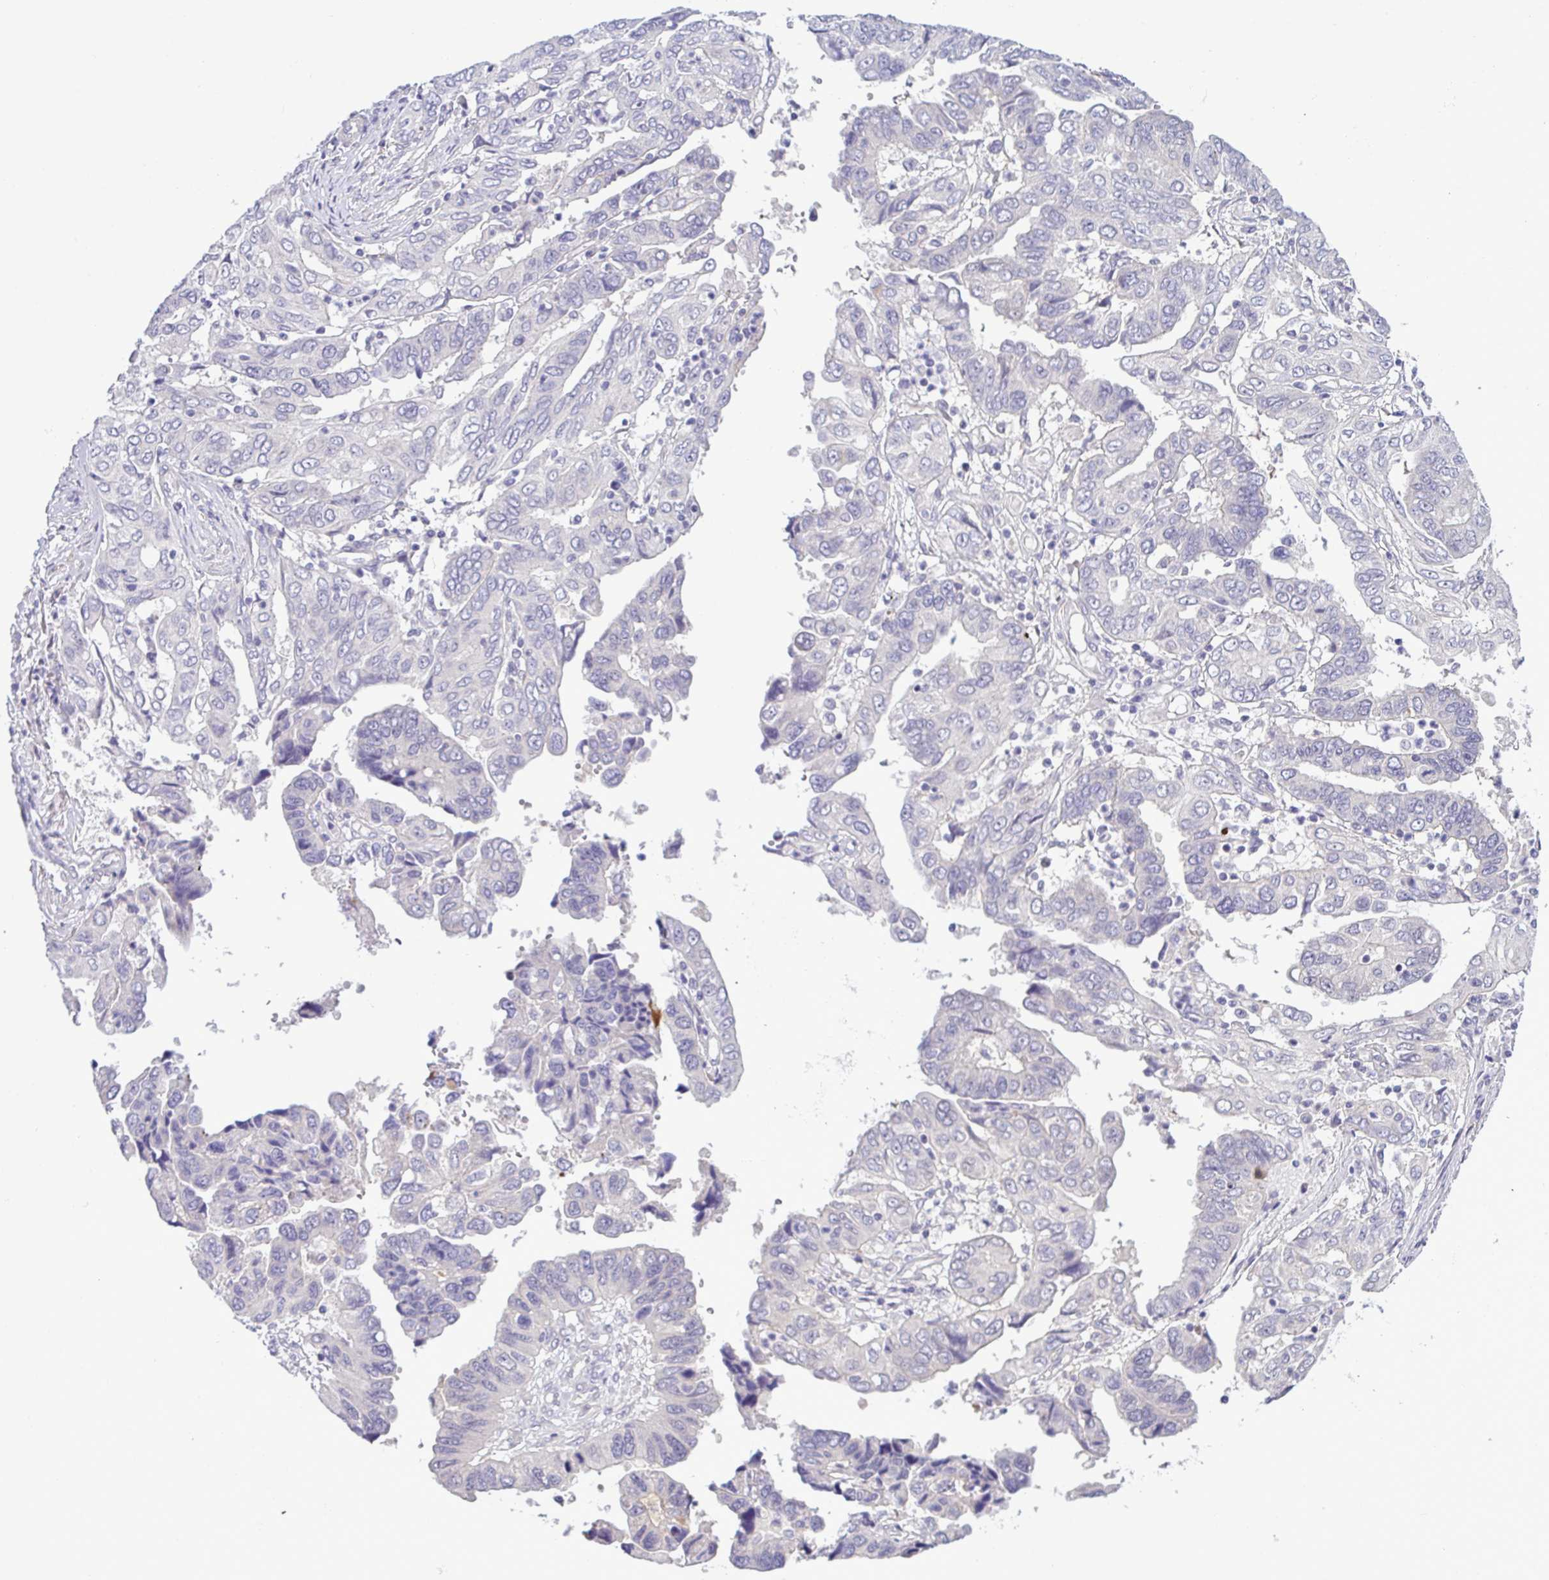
{"staining": {"intensity": "negative", "quantity": "none", "location": "none"}, "tissue": "ovarian cancer", "cell_type": "Tumor cells", "image_type": "cancer", "snomed": [{"axis": "morphology", "description": "Cystadenocarcinoma, serous, NOS"}, {"axis": "topography", "description": "Ovary"}], "caption": "Micrograph shows no significant protein expression in tumor cells of ovarian serous cystadenocarcinoma.", "gene": "SYNPO2L", "patient": {"sex": "female", "age": 79}}